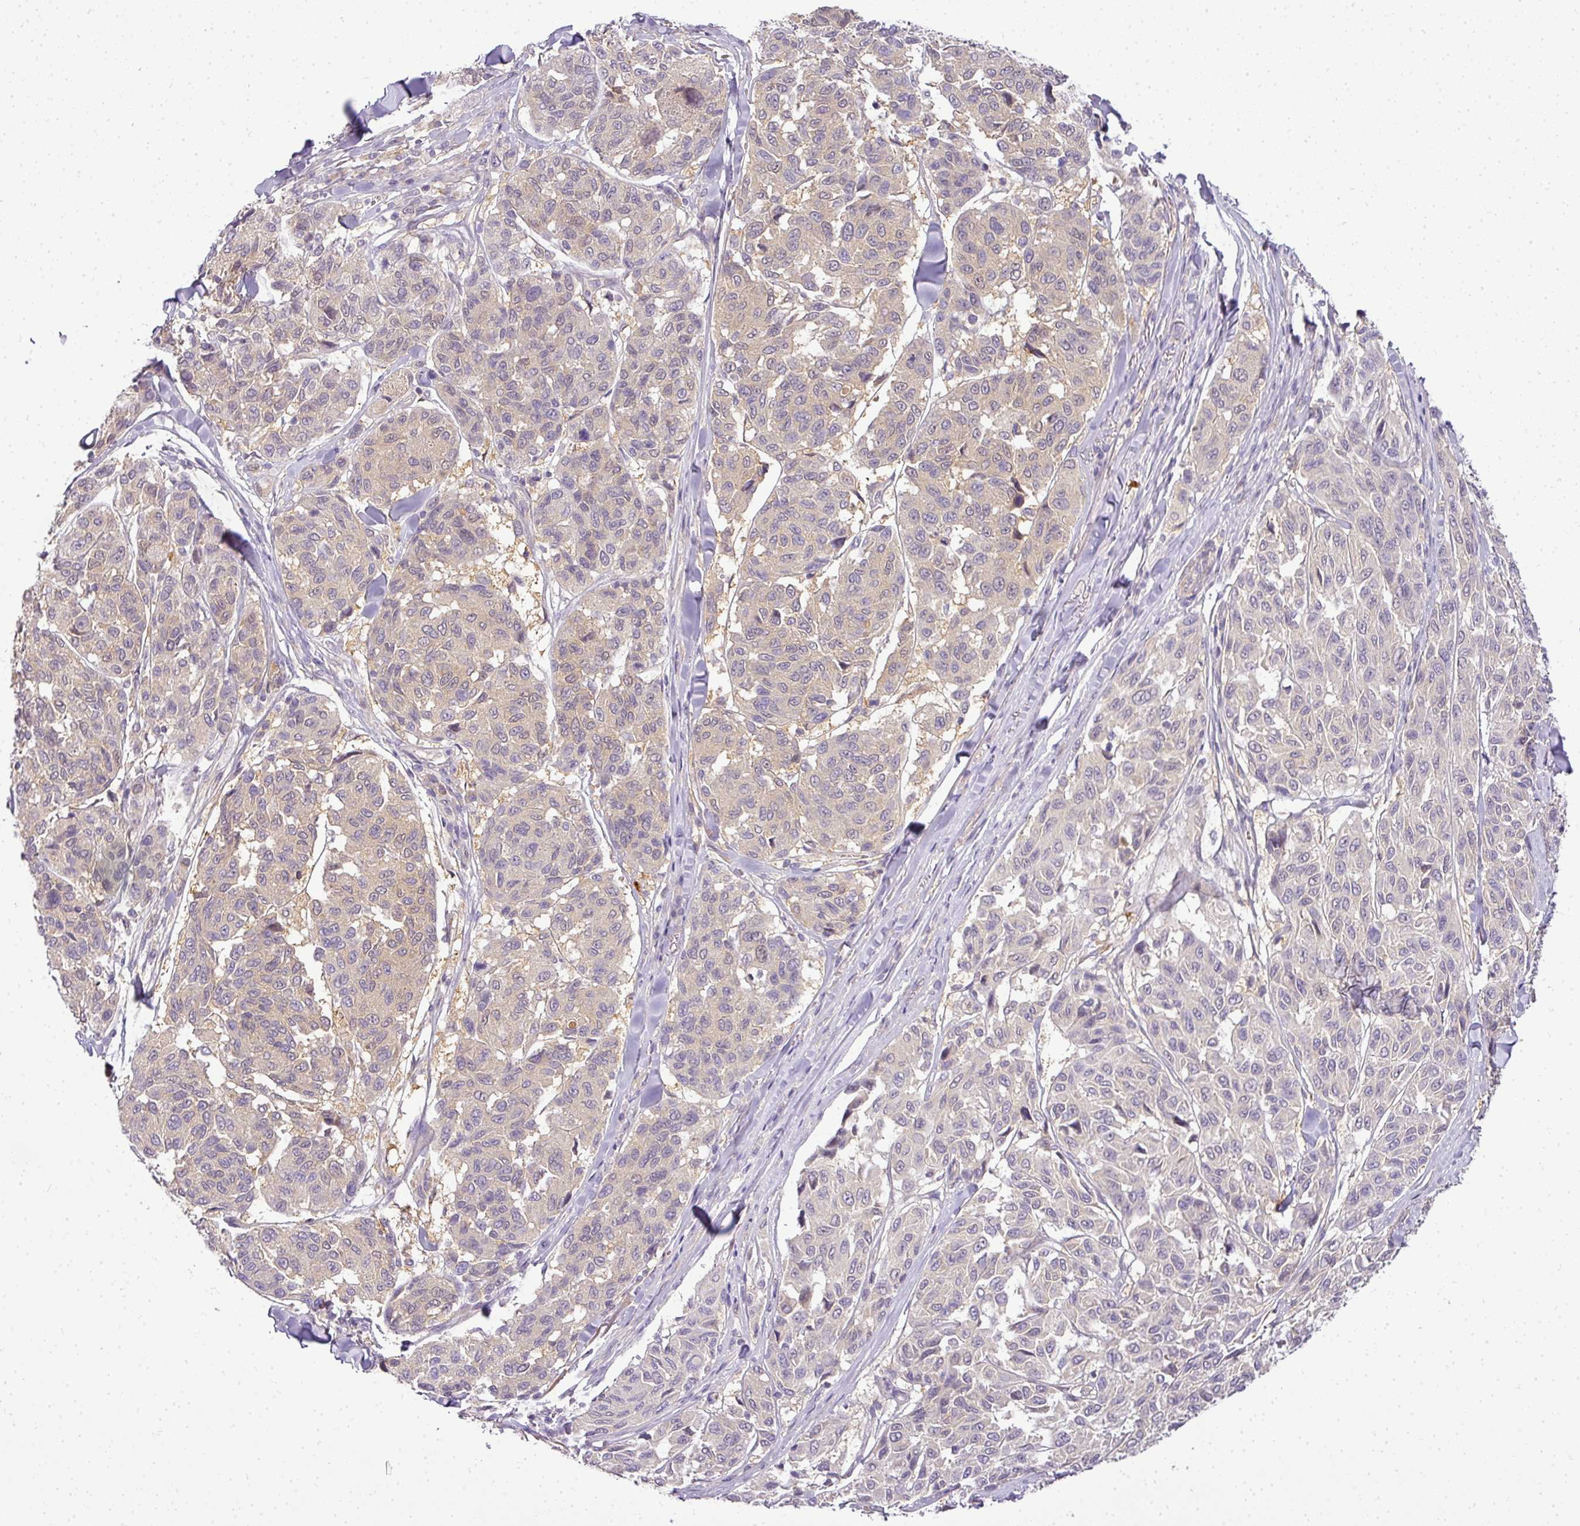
{"staining": {"intensity": "weak", "quantity": "<25%", "location": "cytoplasmic/membranous"}, "tissue": "melanoma", "cell_type": "Tumor cells", "image_type": "cancer", "snomed": [{"axis": "morphology", "description": "Malignant melanoma, NOS"}, {"axis": "topography", "description": "Skin"}], "caption": "Immunohistochemistry micrograph of human malignant melanoma stained for a protein (brown), which exhibits no positivity in tumor cells.", "gene": "ADH5", "patient": {"sex": "female", "age": 66}}